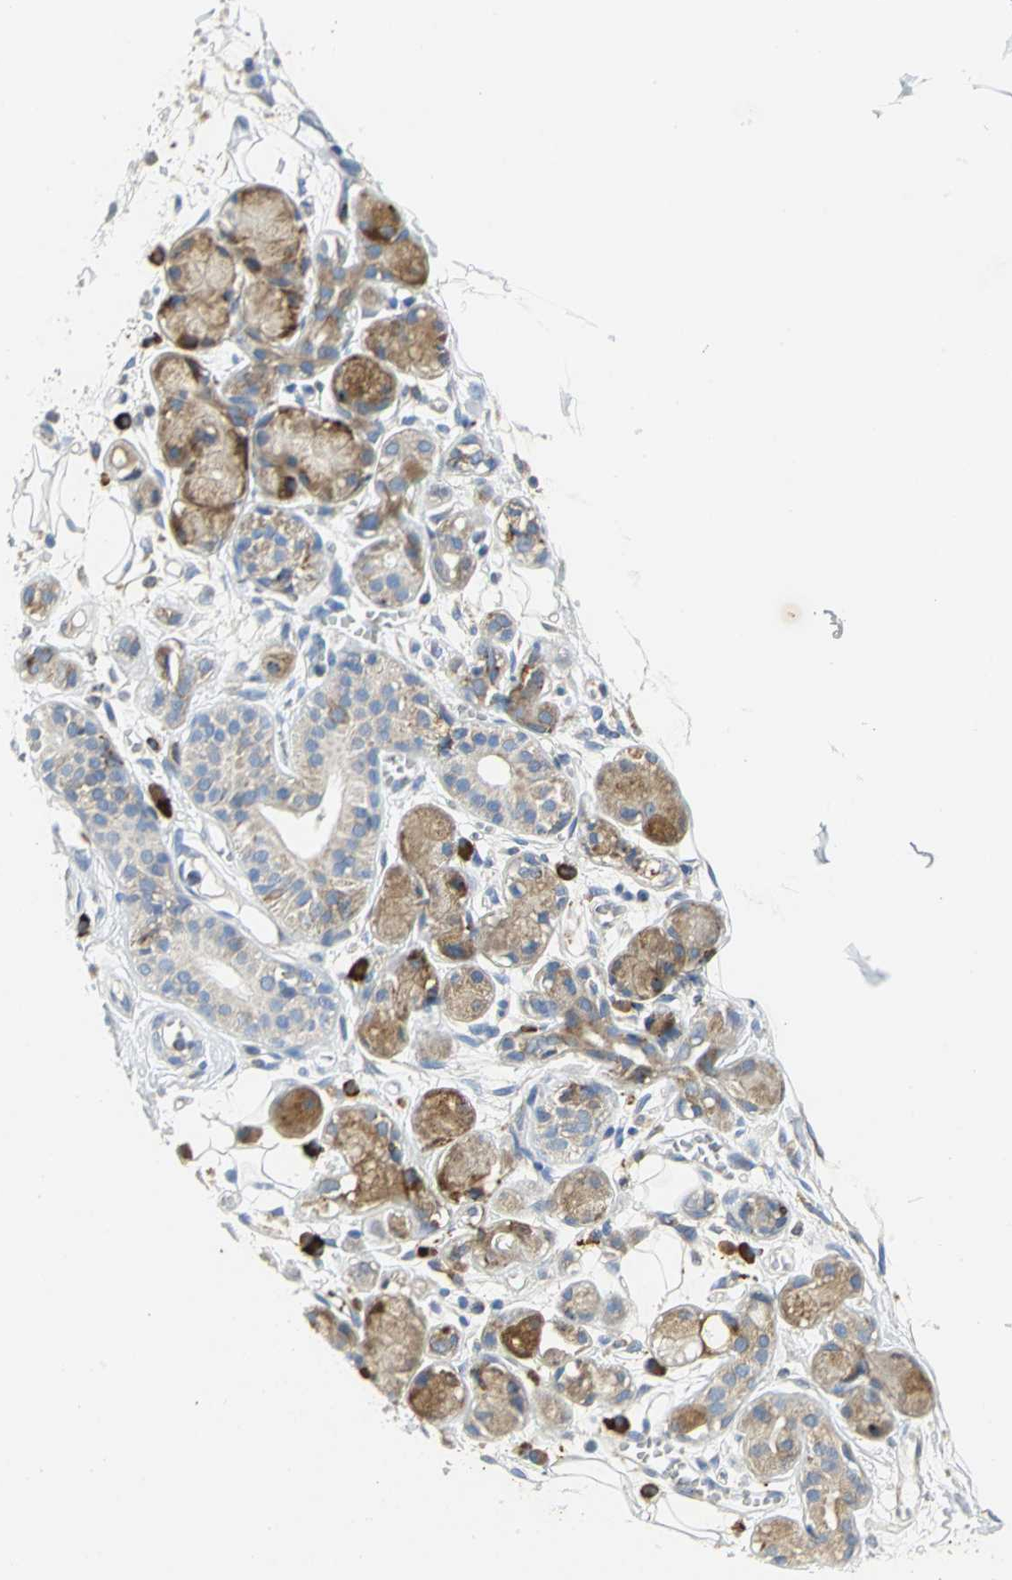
{"staining": {"intensity": "negative", "quantity": "none", "location": "none"}, "tissue": "adipose tissue", "cell_type": "Adipocytes", "image_type": "normal", "snomed": [{"axis": "morphology", "description": "Normal tissue, NOS"}, {"axis": "morphology", "description": "Inflammation, NOS"}, {"axis": "topography", "description": "Vascular tissue"}, {"axis": "topography", "description": "Salivary gland"}], "caption": "High power microscopy micrograph of an IHC image of unremarkable adipose tissue, revealing no significant expression in adipocytes.", "gene": "TULP4", "patient": {"sex": "female", "age": 75}}